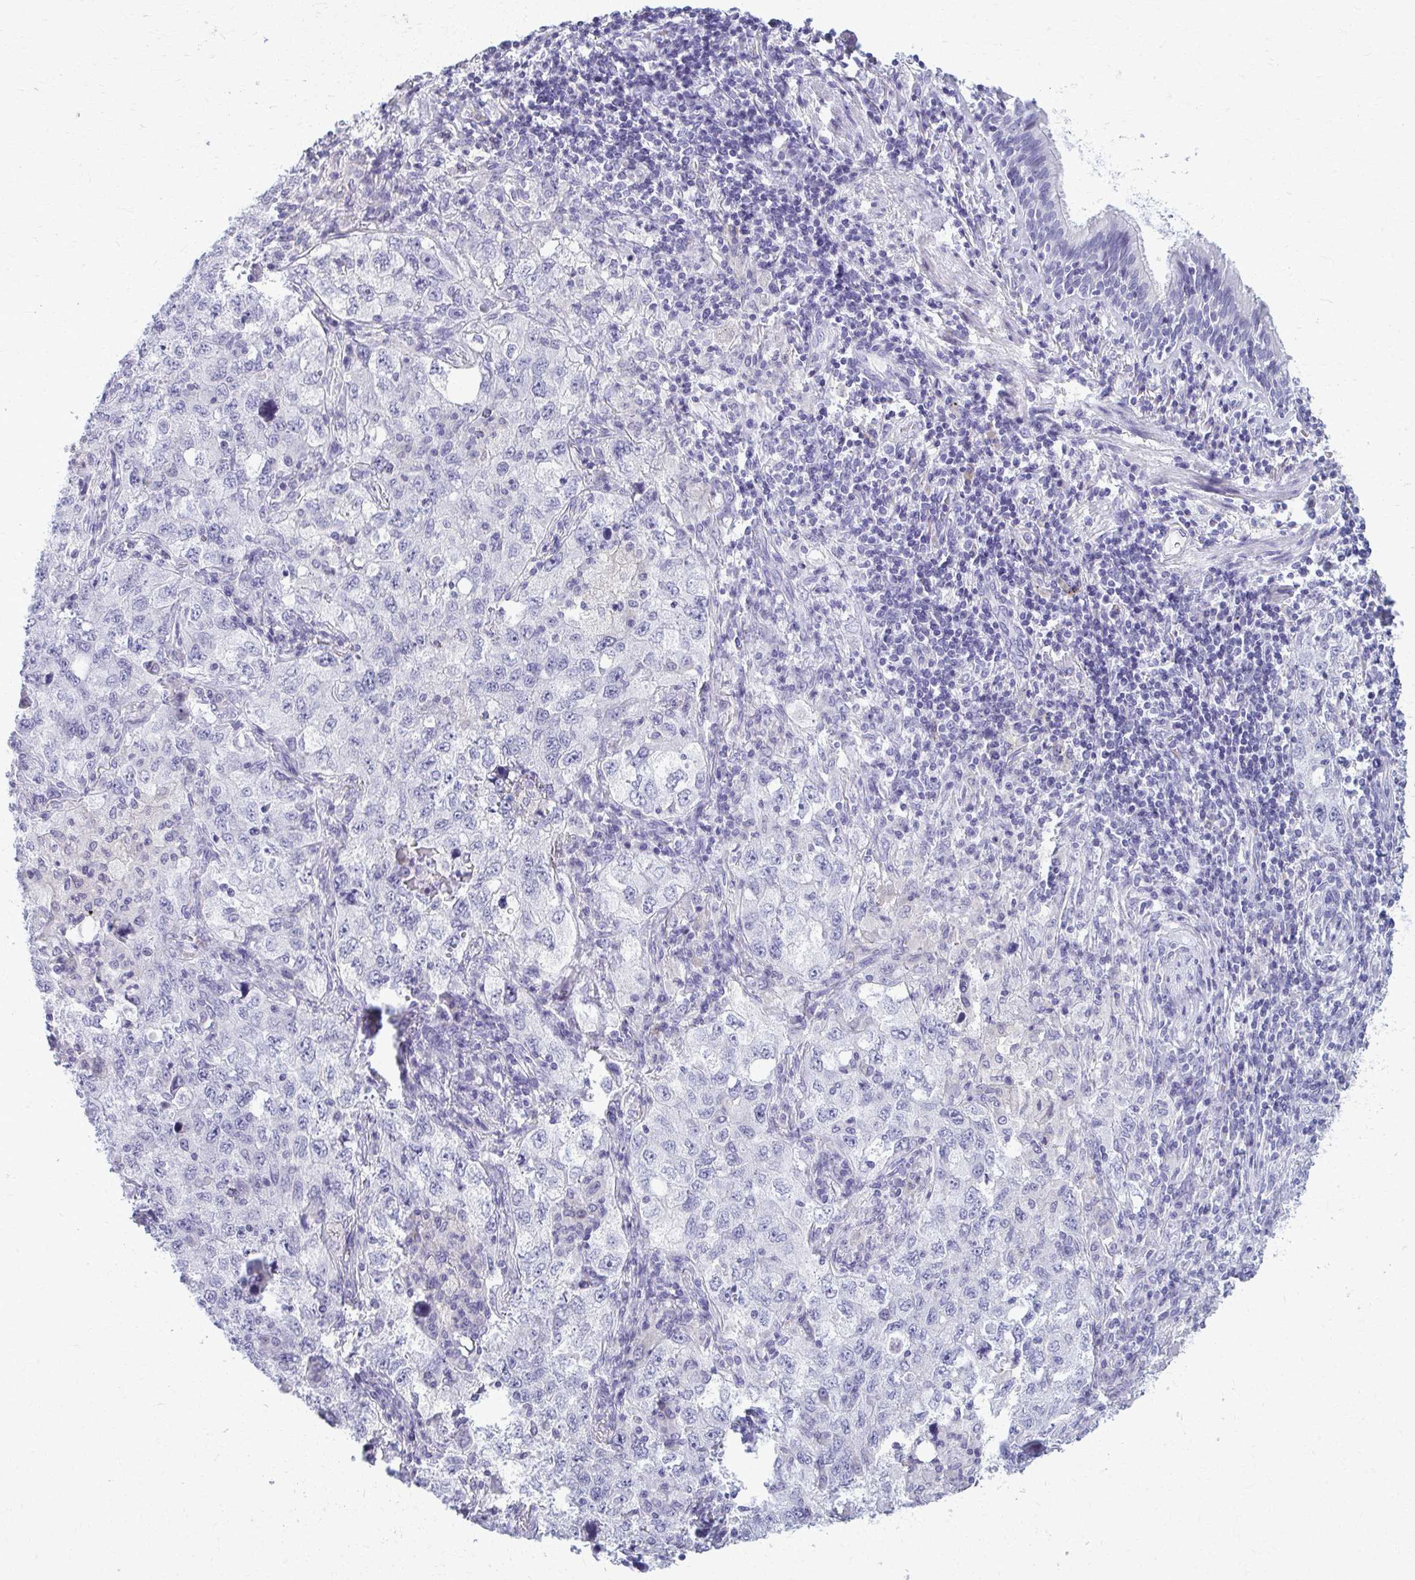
{"staining": {"intensity": "negative", "quantity": "none", "location": "none"}, "tissue": "lung cancer", "cell_type": "Tumor cells", "image_type": "cancer", "snomed": [{"axis": "morphology", "description": "Adenocarcinoma, NOS"}, {"axis": "topography", "description": "Lung"}], "caption": "Immunohistochemistry (IHC) image of neoplastic tissue: human lung cancer stained with DAB demonstrates no significant protein staining in tumor cells.", "gene": "ACSM2B", "patient": {"sex": "female", "age": 57}}